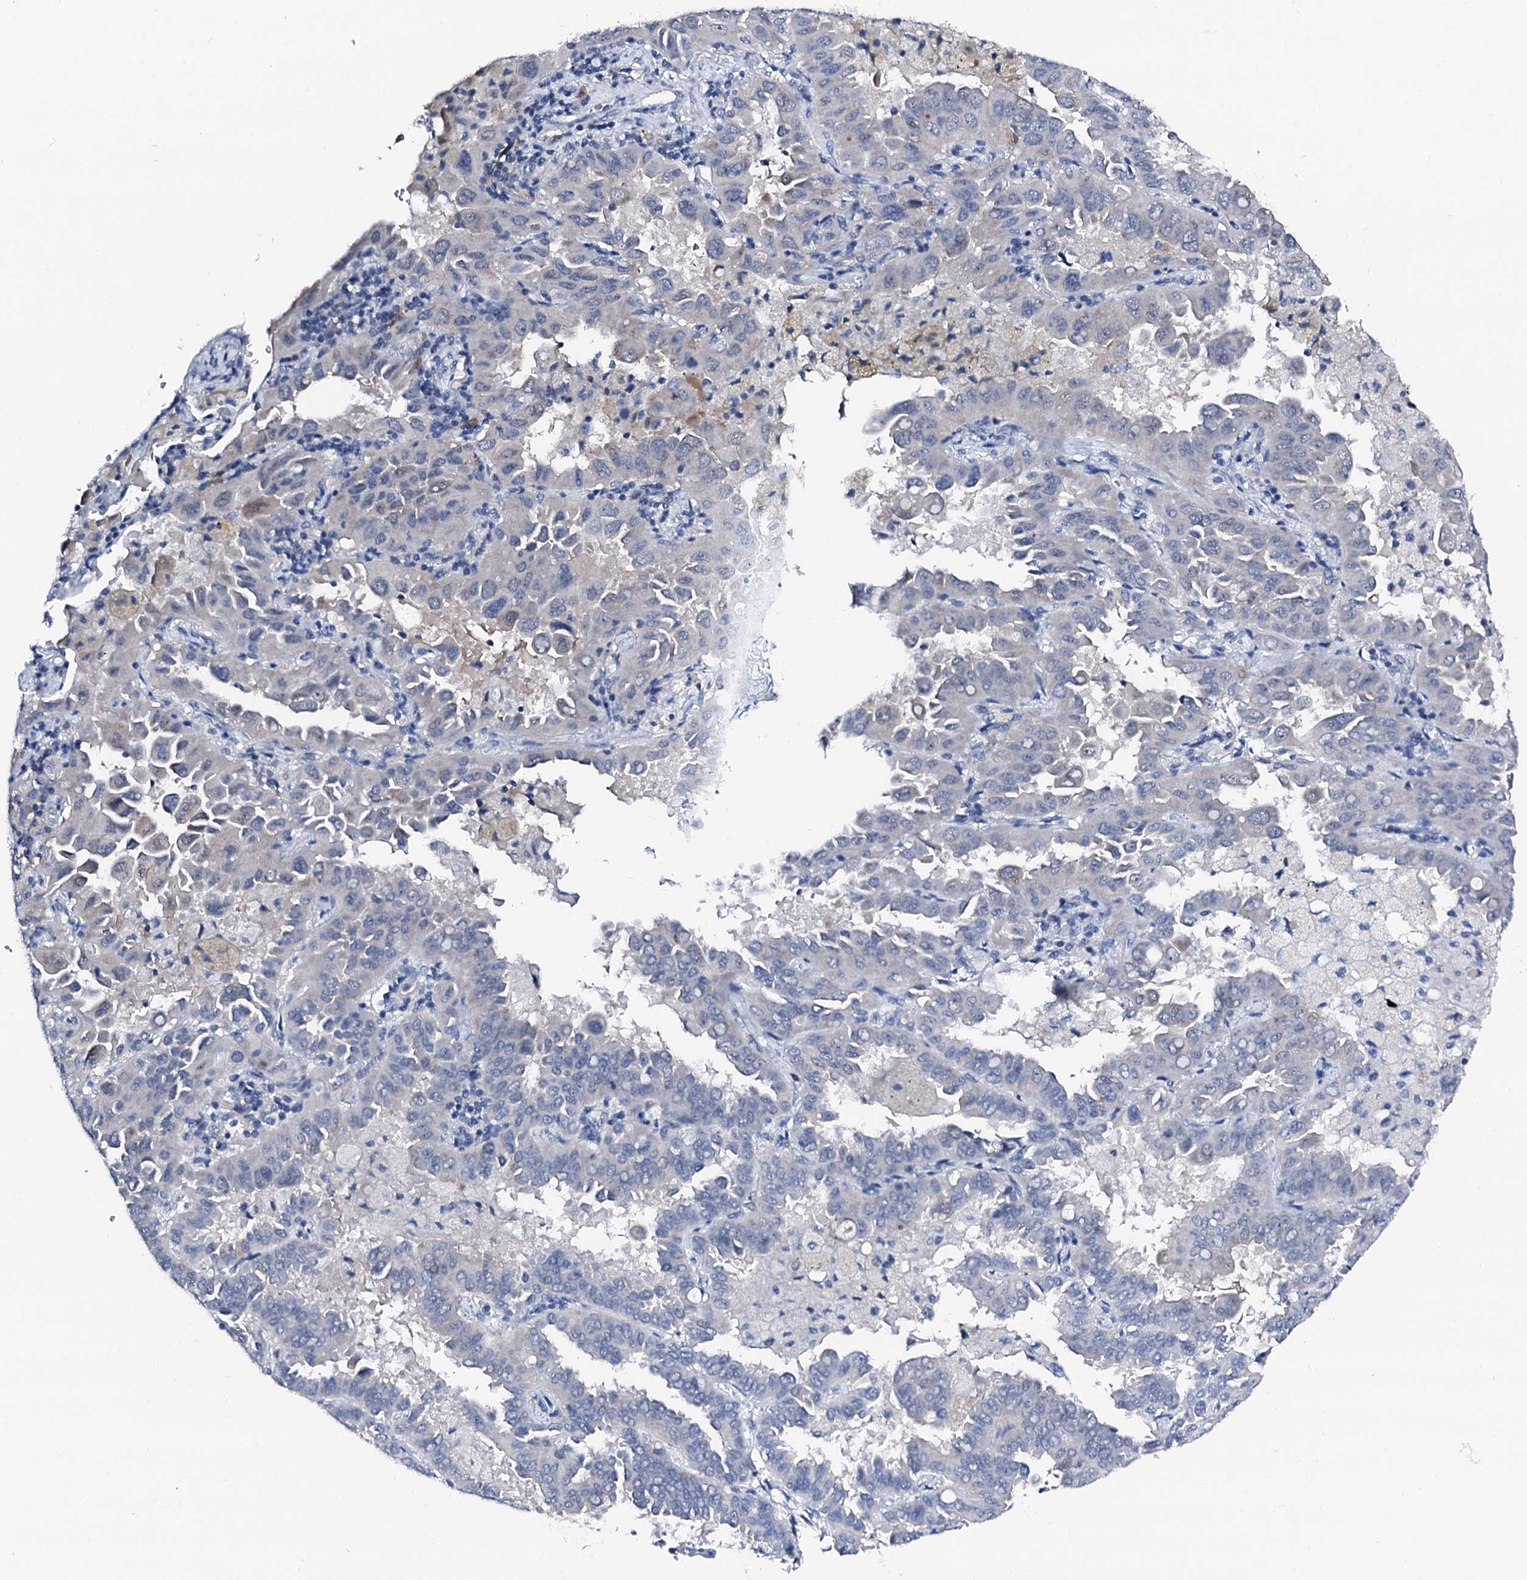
{"staining": {"intensity": "negative", "quantity": "none", "location": "none"}, "tissue": "lung cancer", "cell_type": "Tumor cells", "image_type": "cancer", "snomed": [{"axis": "morphology", "description": "Adenocarcinoma, NOS"}, {"axis": "topography", "description": "Lung"}], "caption": "The immunohistochemistry (IHC) photomicrograph has no significant expression in tumor cells of adenocarcinoma (lung) tissue. The staining was performed using DAB to visualize the protein expression in brown, while the nuclei were stained in blue with hematoxylin (Magnification: 20x).", "gene": "TRAFD1", "patient": {"sex": "male", "age": 64}}